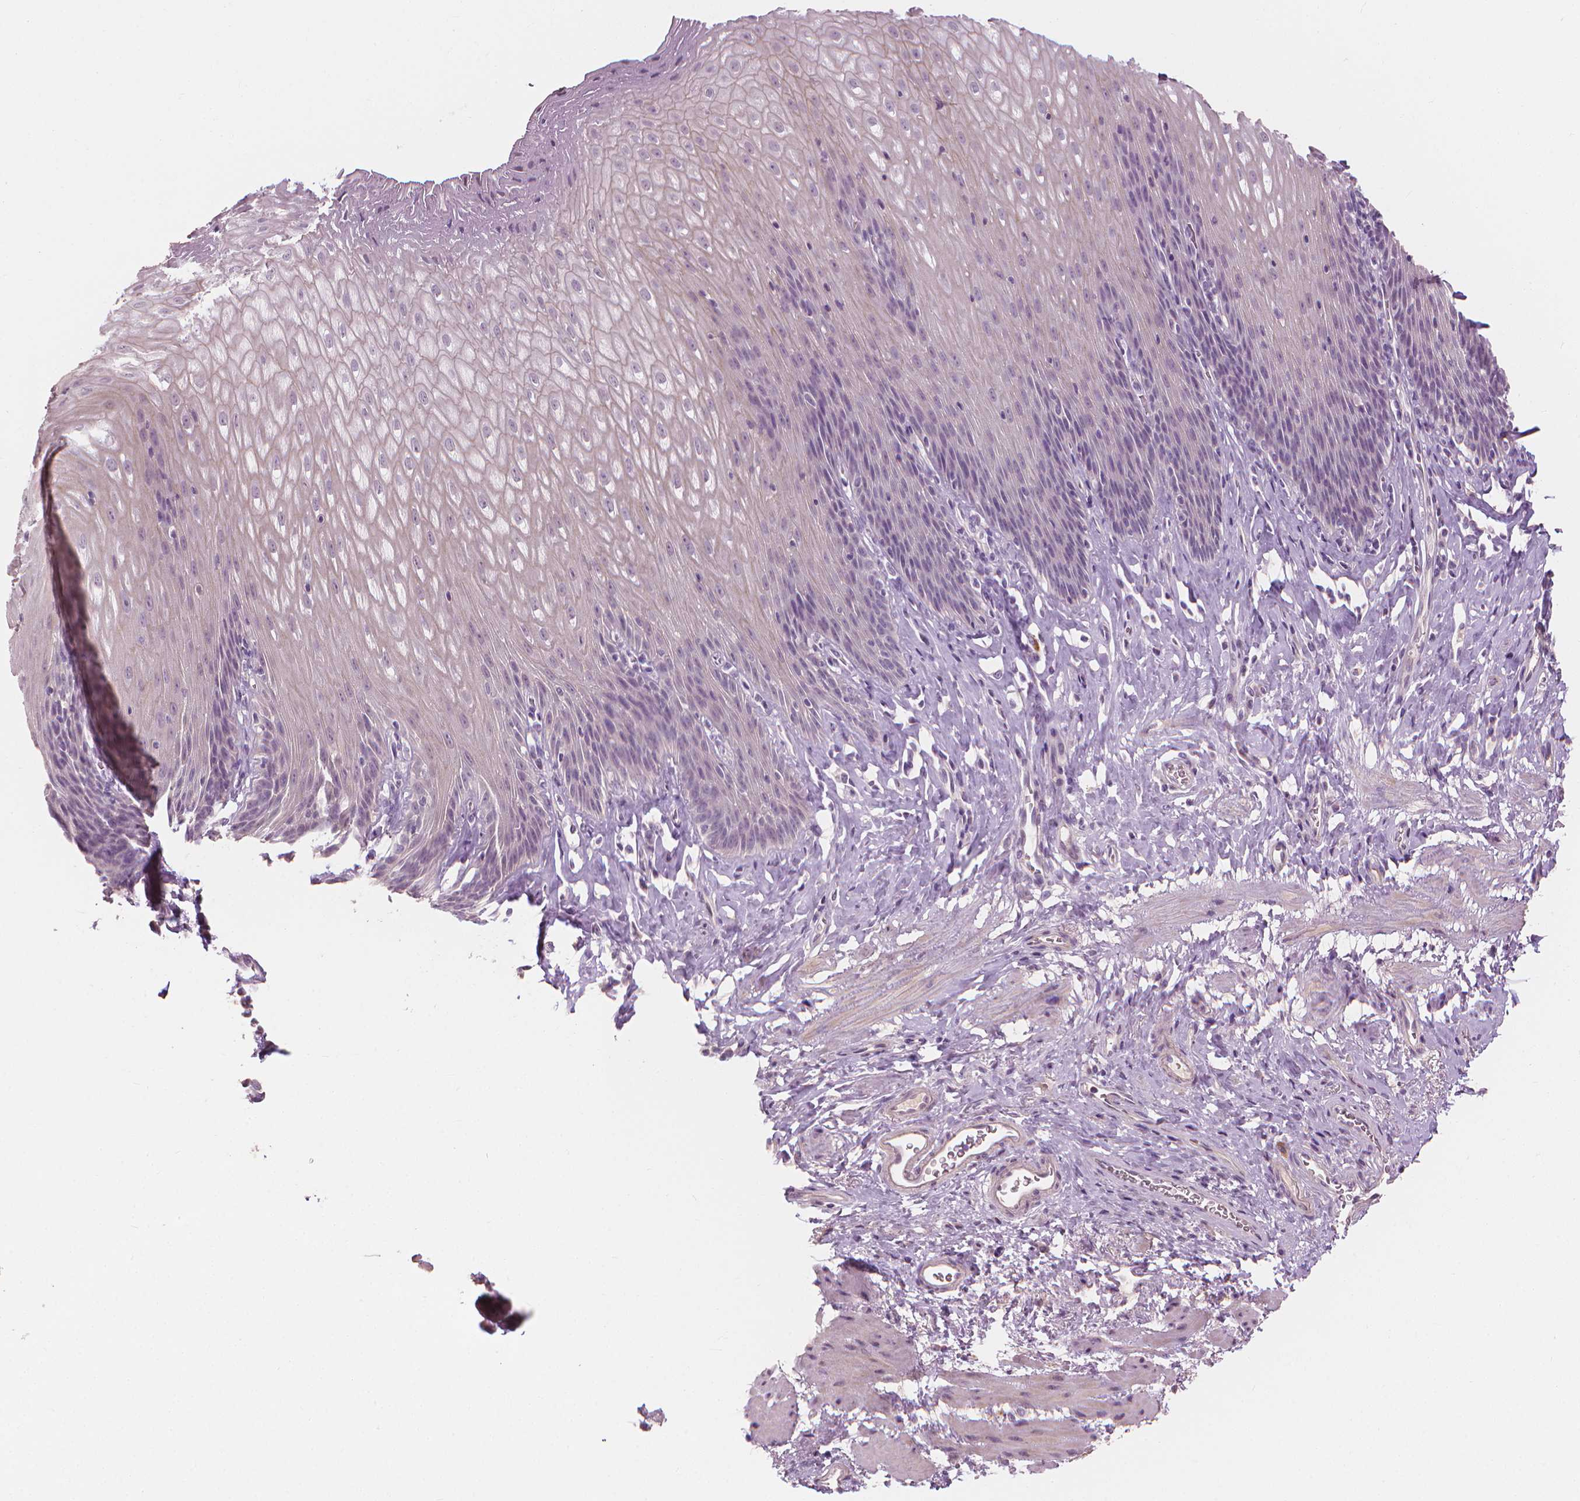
{"staining": {"intensity": "moderate", "quantity": "25%-75%", "location": "cytoplasmic/membranous"}, "tissue": "esophagus", "cell_type": "Squamous epithelial cells", "image_type": "normal", "snomed": [{"axis": "morphology", "description": "Normal tissue, NOS"}, {"axis": "topography", "description": "Esophagus"}], "caption": "This histopathology image shows unremarkable esophagus stained with immunohistochemistry (IHC) to label a protein in brown. The cytoplasmic/membranous of squamous epithelial cells show moderate positivity for the protein. Nuclei are counter-stained blue.", "gene": "SAXO2", "patient": {"sex": "female", "age": 61}}